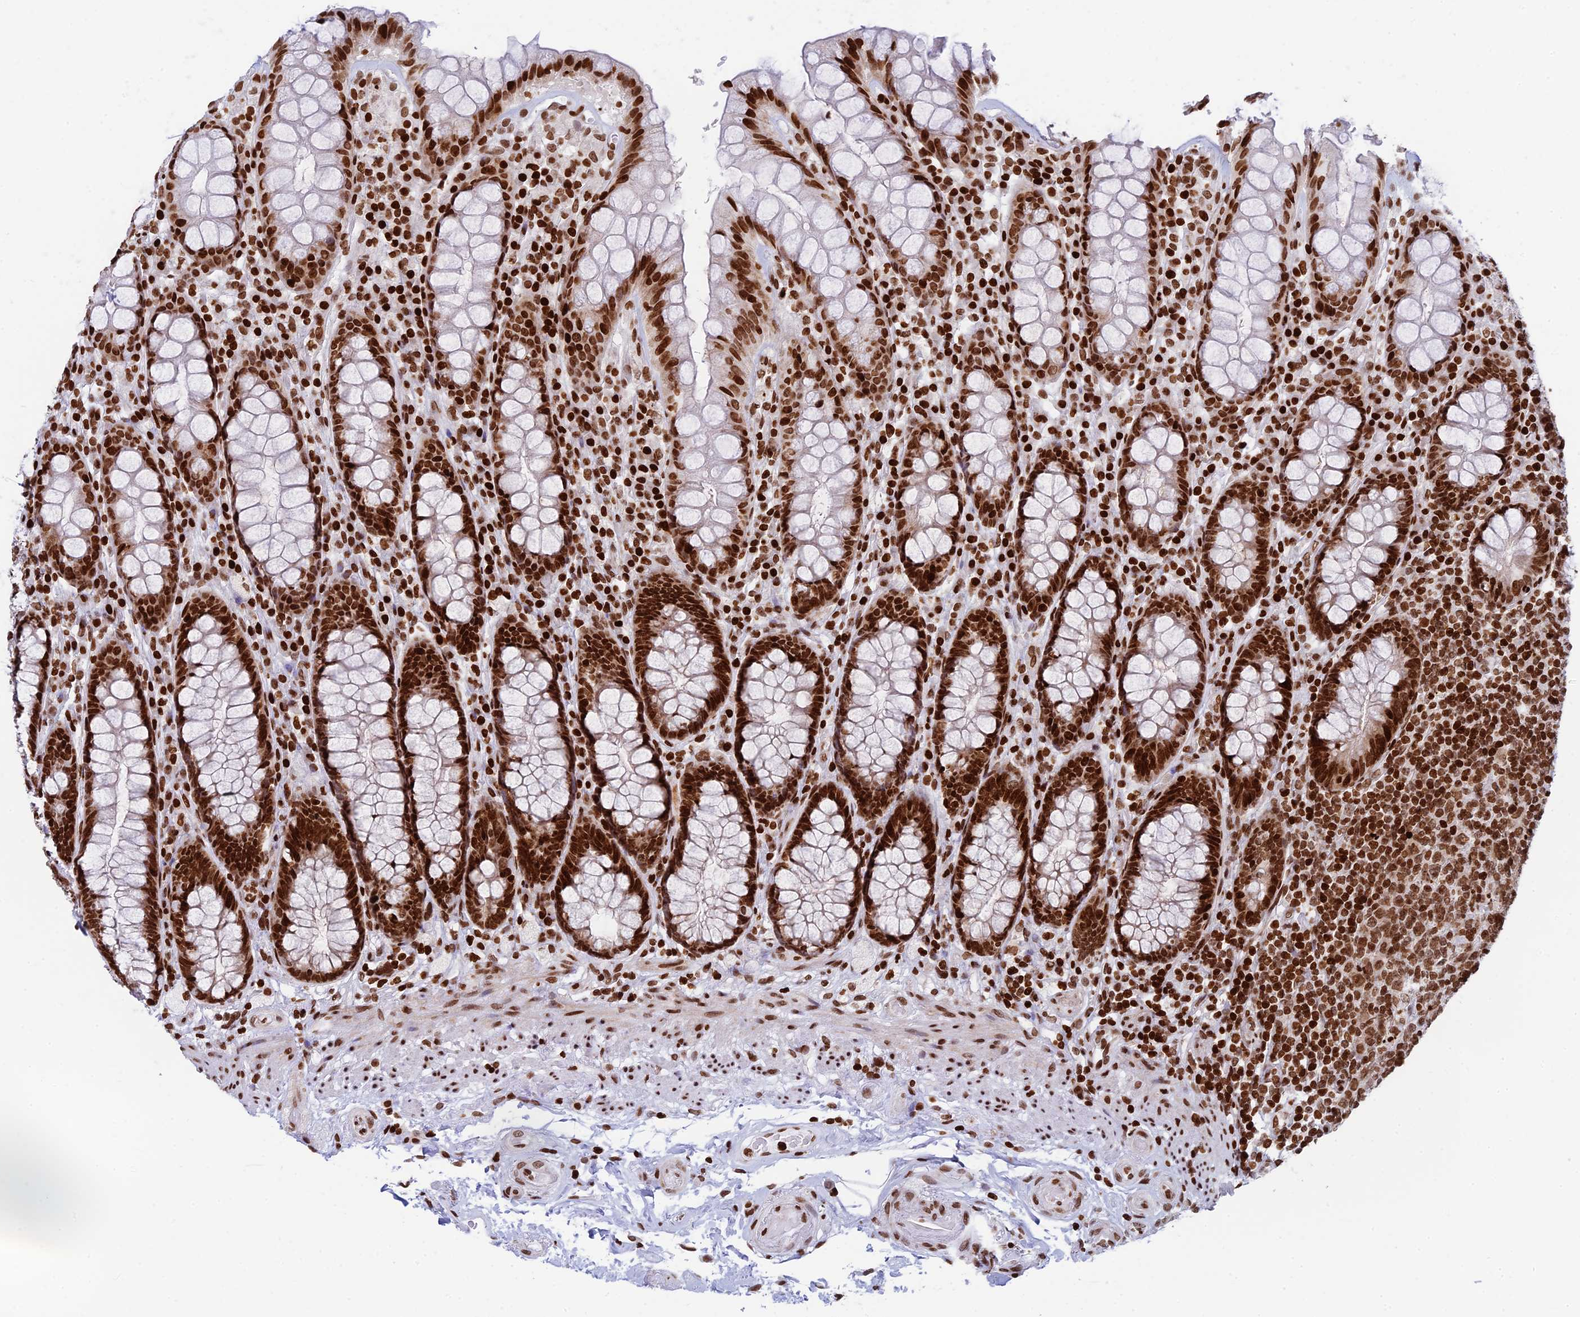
{"staining": {"intensity": "strong", "quantity": ">75%", "location": "nuclear"}, "tissue": "rectum", "cell_type": "Glandular cells", "image_type": "normal", "snomed": [{"axis": "morphology", "description": "Normal tissue, NOS"}, {"axis": "topography", "description": "Rectum"}], "caption": "Rectum stained with DAB (3,3'-diaminobenzidine) IHC demonstrates high levels of strong nuclear expression in approximately >75% of glandular cells.", "gene": "RPAP1", "patient": {"sex": "male", "age": 83}}